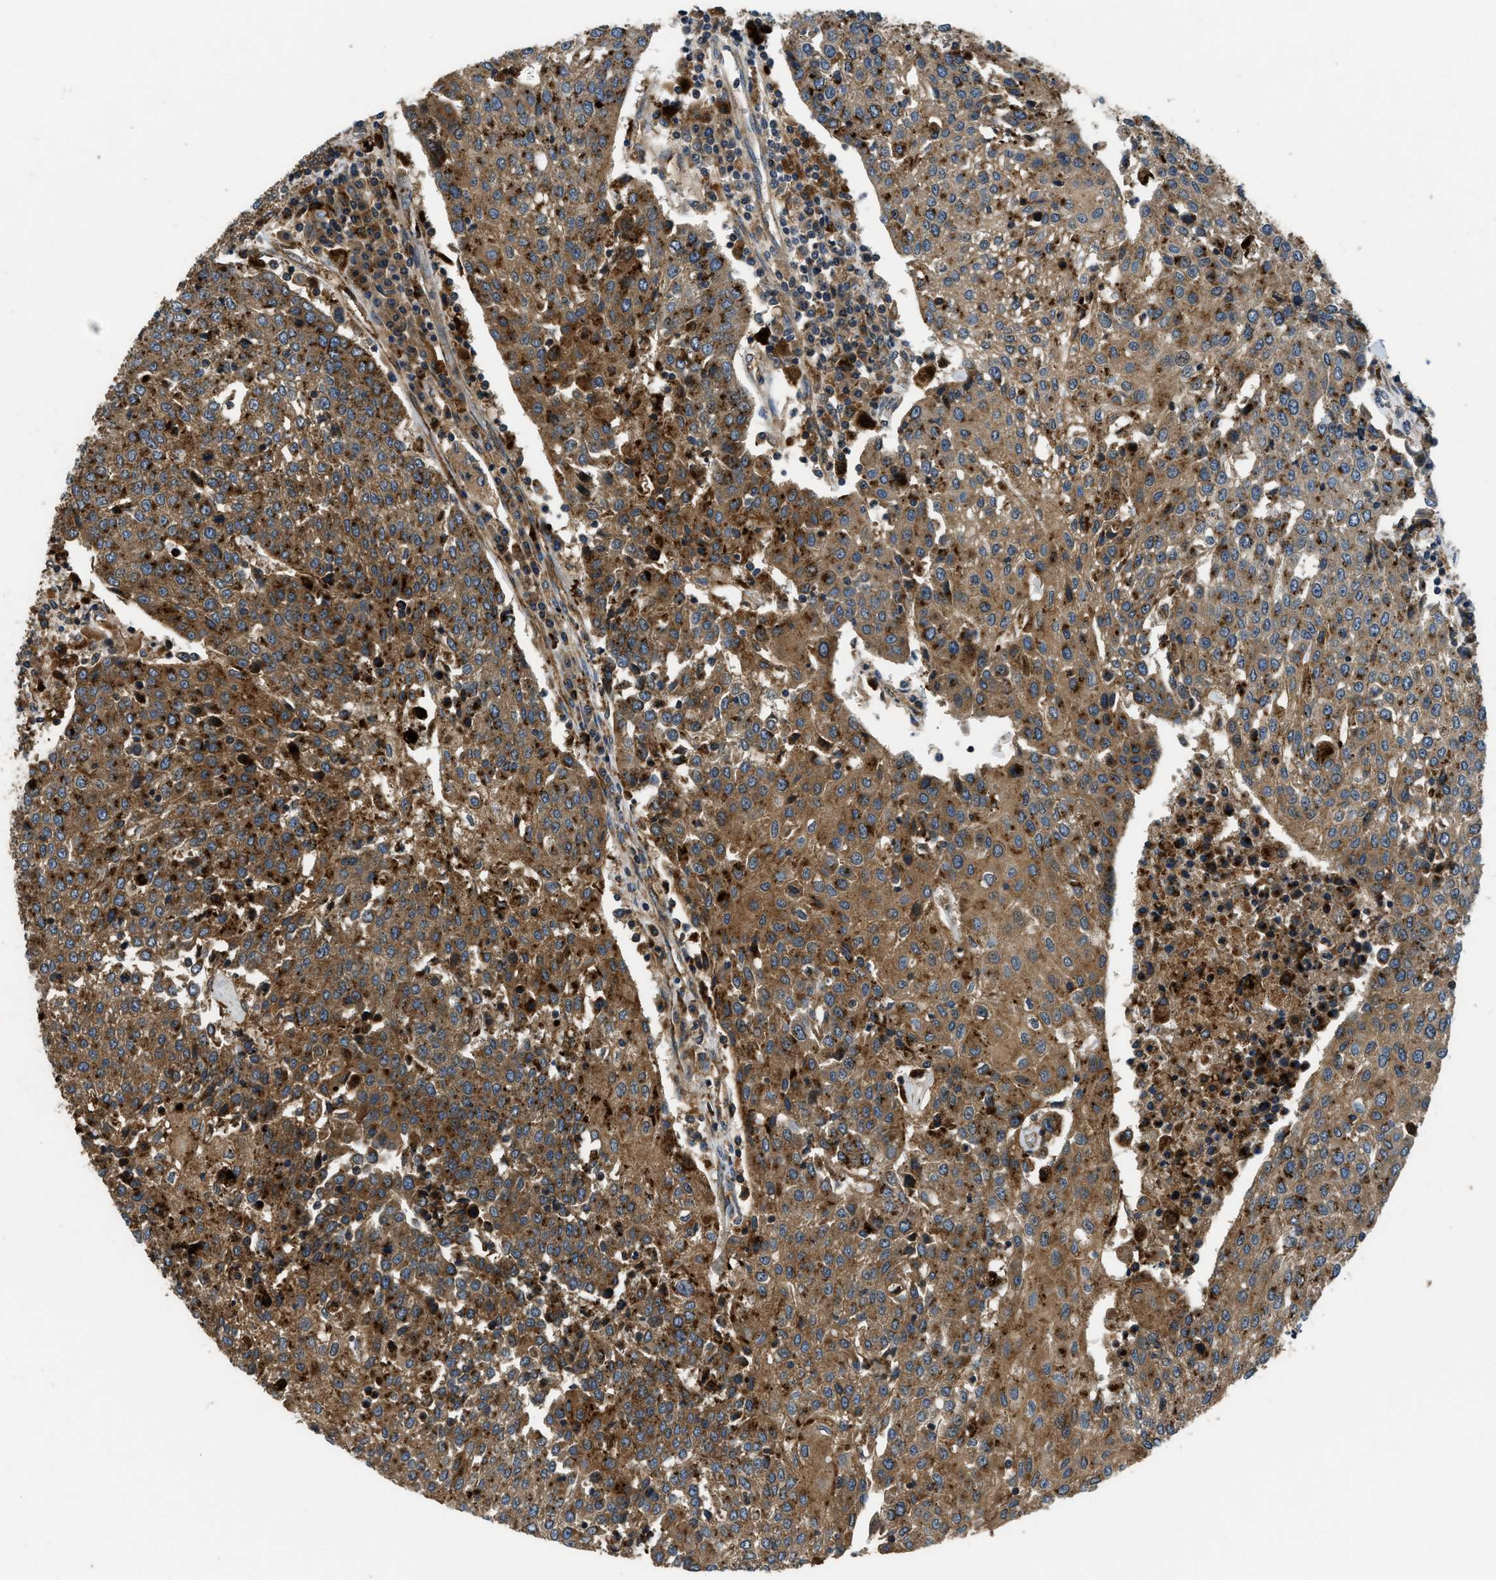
{"staining": {"intensity": "strong", "quantity": ">75%", "location": "cytoplasmic/membranous"}, "tissue": "urothelial cancer", "cell_type": "Tumor cells", "image_type": "cancer", "snomed": [{"axis": "morphology", "description": "Urothelial carcinoma, High grade"}, {"axis": "topography", "description": "Urinary bladder"}], "caption": "The immunohistochemical stain highlights strong cytoplasmic/membranous positivity in tumor cells of urothelial carcinoma (high-grade) tissue.", "gene": "GGH", "patient": {"sex": "female", "age": 85}}